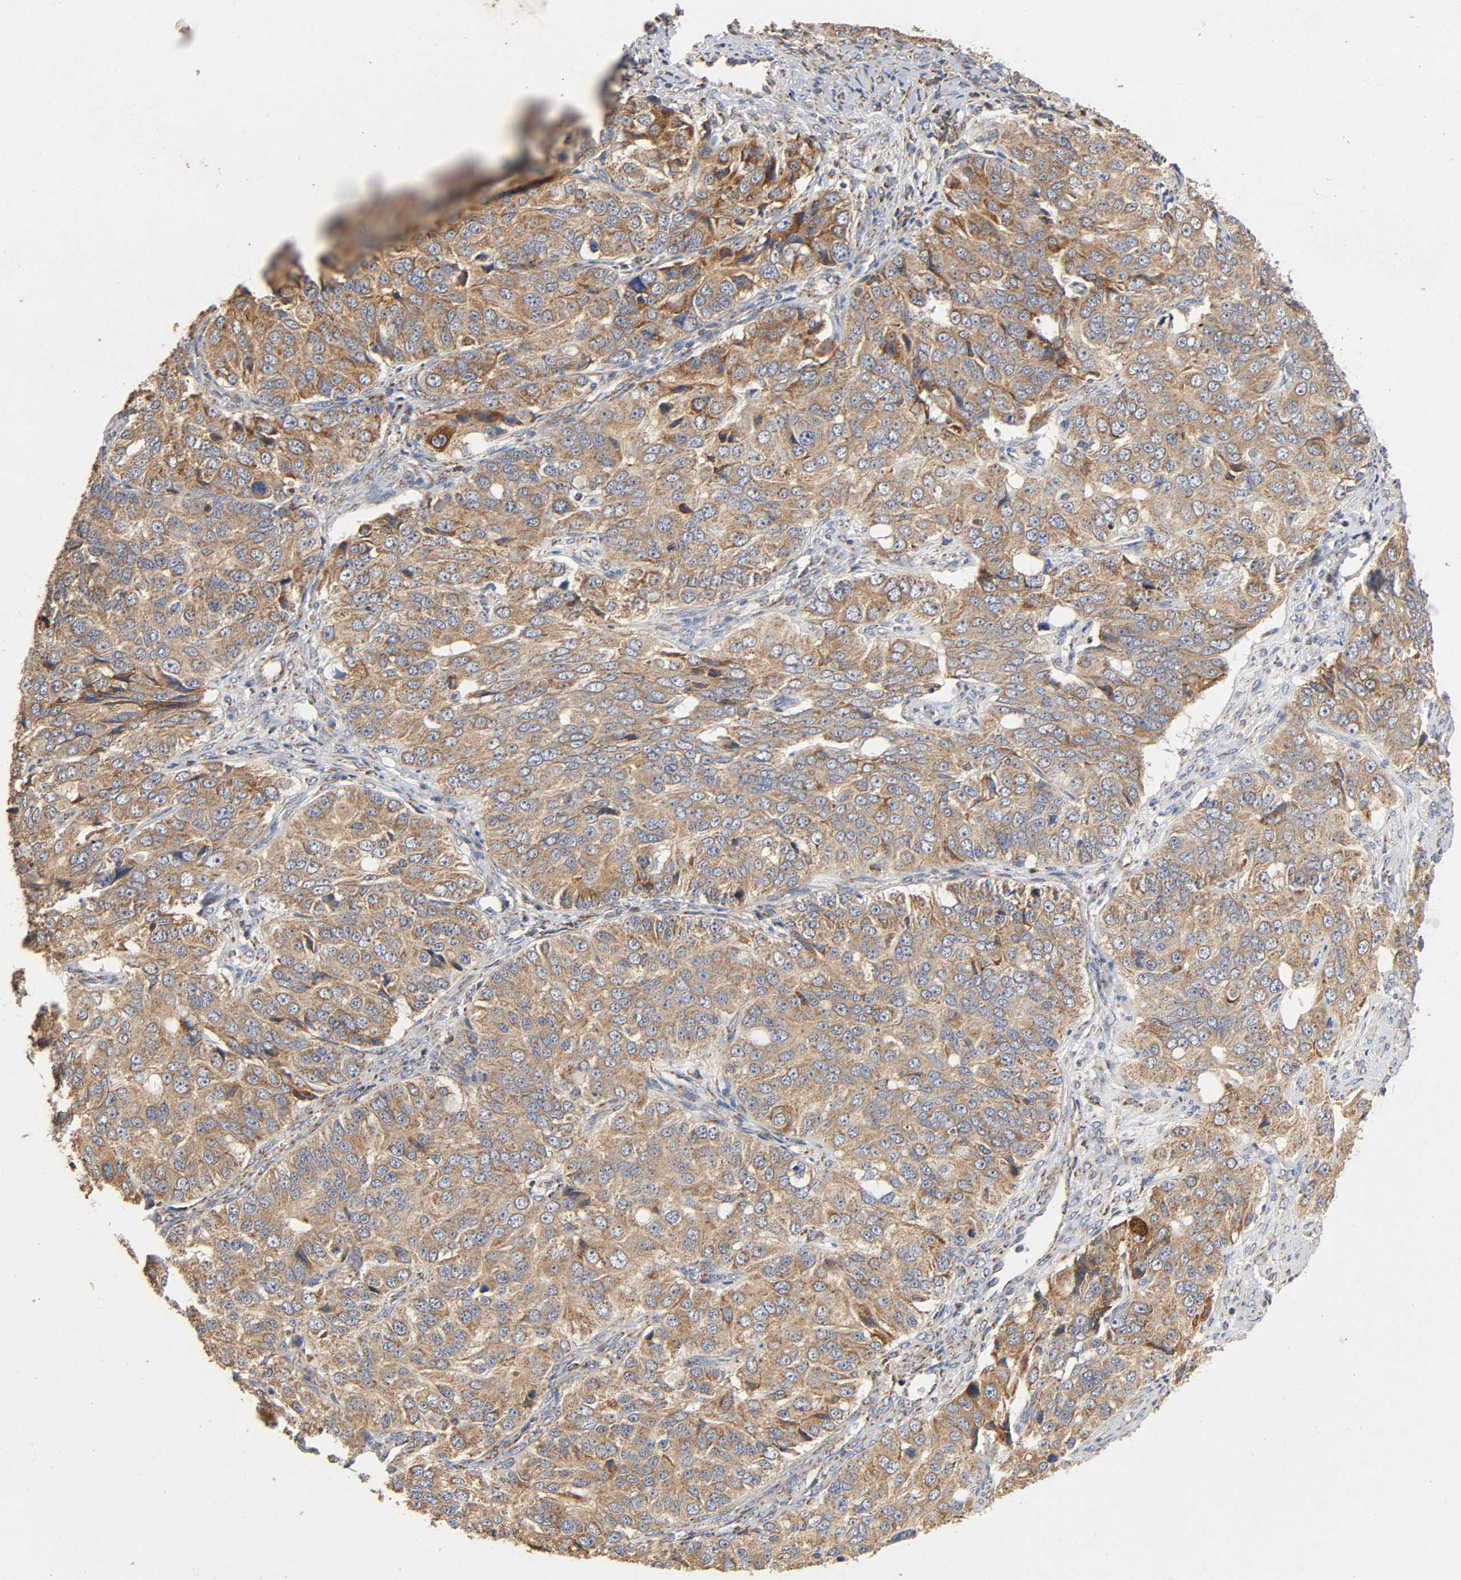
{"staining": {"intensity": "moderate", "quantity": ">75%", "location": "cytoplasmic/membranous"}, "tissue": "ovarian cancer", "cell_type": "Tumor cells", "image_type": "cancer", "snomed": [{"axis": "morphology", "description": "Carcinoma, endometroid"}, {"axis": "topography", "description": "Ovary"}], "caption": "IHC histopathology image of ovarian endometroid carcinoma stained for a protein (brown), which displays medium levels of moderate cytoplasmic/membranous staining in about >75% of tumor cells.", "gene": "NDUFS3", "patient": {"sex": "female", "age": 51}}